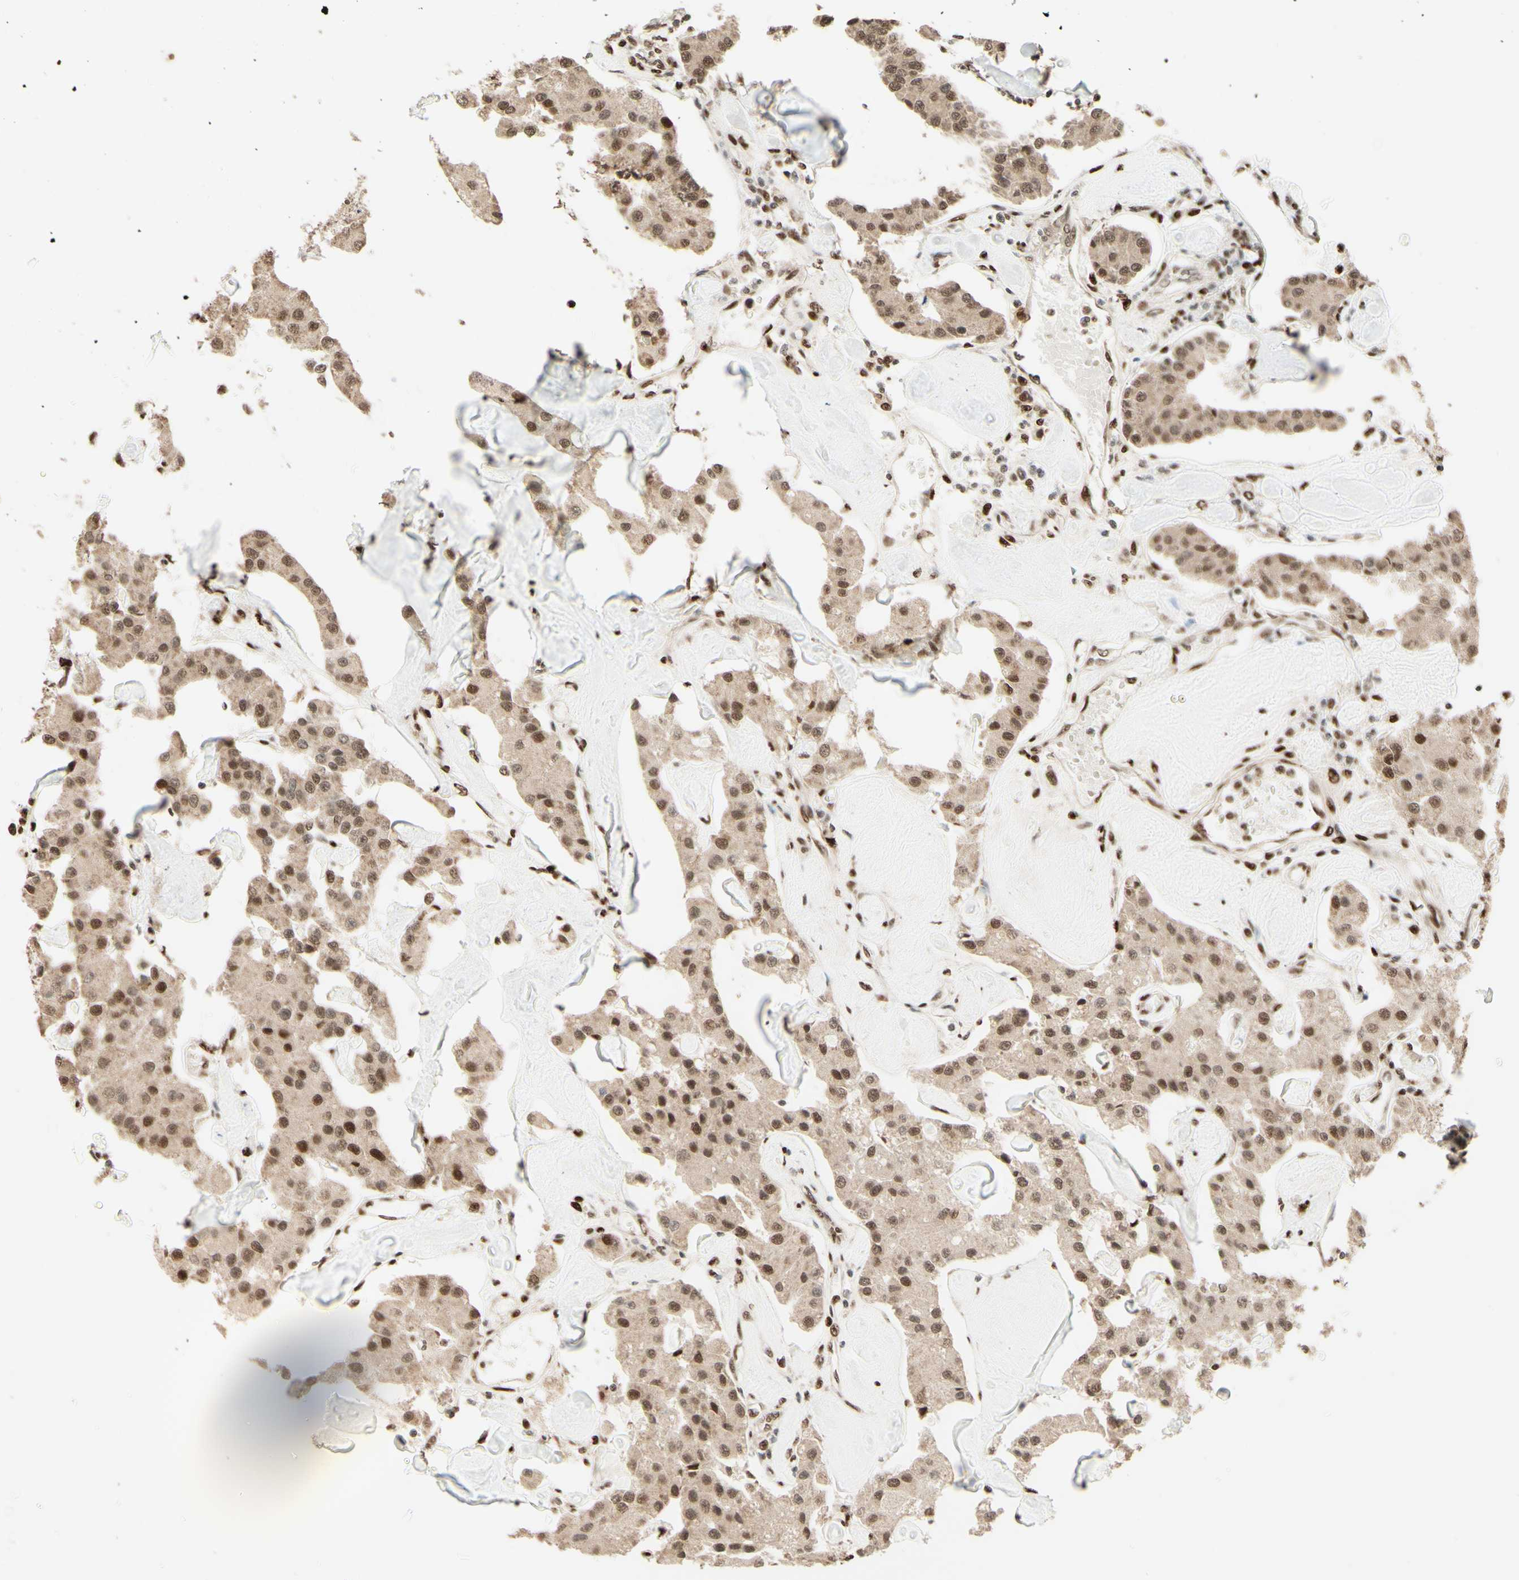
{"staining": {"intensity": "moderate", "quantity": "25%-75%", "location": "cytoplasmic/membranous,nuclear"}, "tissue": "carcinoid", "cell_type": "Tumor cells", "image_type": "cancer", "snomed": [{"axis": "morphology", "description": "Carcinoid, malignant, NOS"}, {"axis": "topography", "description": "Pancreas"}], "caption": "Immunohistochemical staining of human carcinoid shows medium levels of moderate cytoplasmic/membranous and nuclear protein expression in about 25%-75% of tumor cells.", "gene": "NR3C1", "patient": {"sex": "male", "age": 41}}